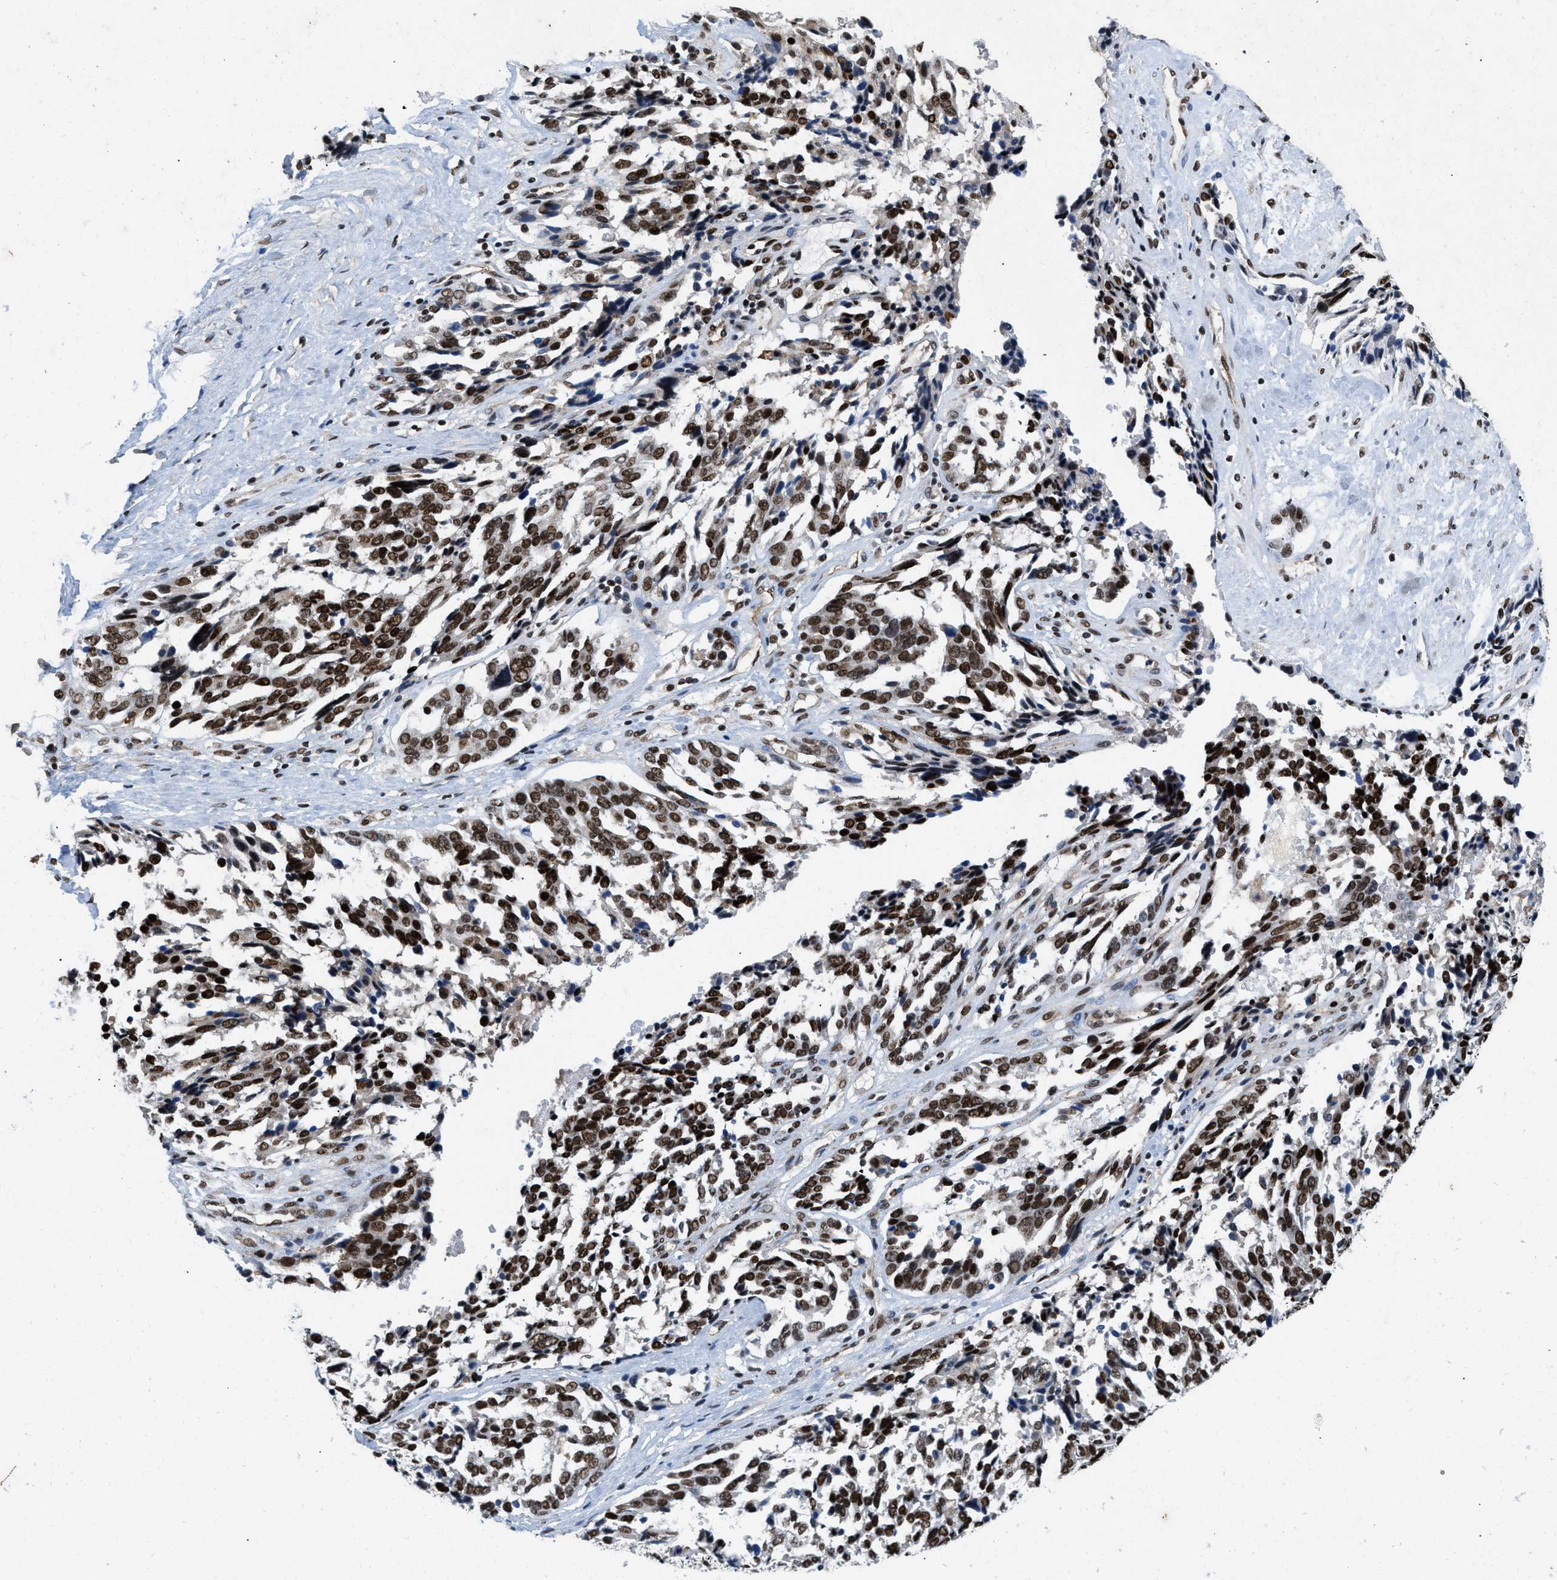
{"staining": {"intensity": "strong", "quantity": ">75%", "location": "nuclear"}, "tissue": "ovarian cancer", "cell_type": "Tumor cells", "image_type": "cancer", "snomed": [{"axis": "morphology", "description": "Cystadenocarcinoma, serous, NOS"}, {"axis": "topography", "description": "Ovary"}], "caption": "Immunohistochemical staining of human ovarian serous cystadenocarcinoma displays high levels of strong nuclear staining in approximately >75% of tumor cells. (brown staining indicates protein expression, while blue staining denotes nuclei).", "gene": "SAFB", "patient": {"sex": "female", "age": 44}}